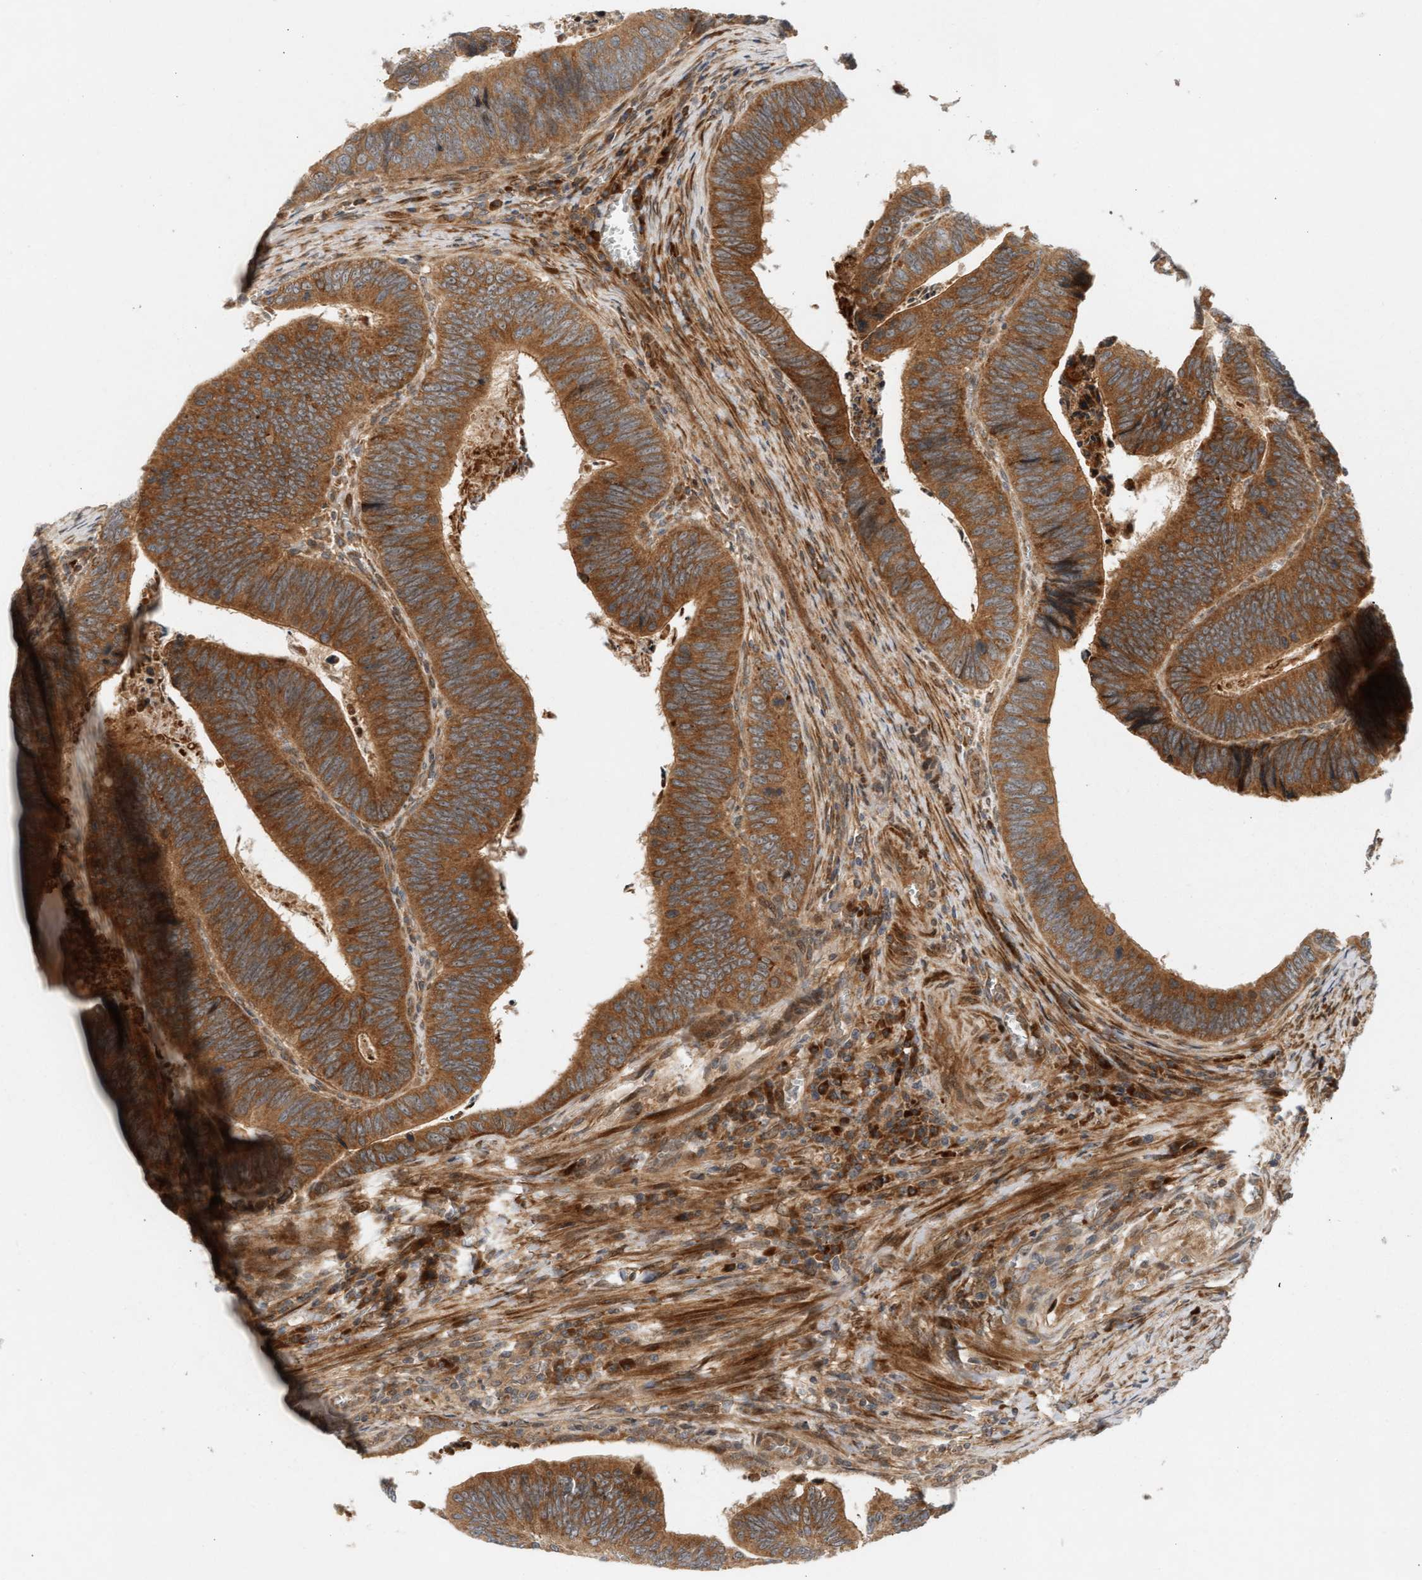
{"staining": {"intensity": "strong", "quantity": ">75%", "location": "cytoplasmic/membranous"}, "tissue": "colorectal cancer", "cell_type": "Tumor cells", "image_type": "cancer", "snomed": [{"axis": "morphology", "description": "Inflammation, NOS"}, {"axis": "morphology", "description": "Adenocarcinoma, NOS"}, {"axis": "topography", "description": "Colon"}], "caption": "Colorectal cancer was stained to show a protein in brown. There is high levels of strong cytoplasmic/membranous staining in approximately >75% of tumor cells.", "gene": "BAHCC1", "patient": {"sex": "male", "age": 72}}